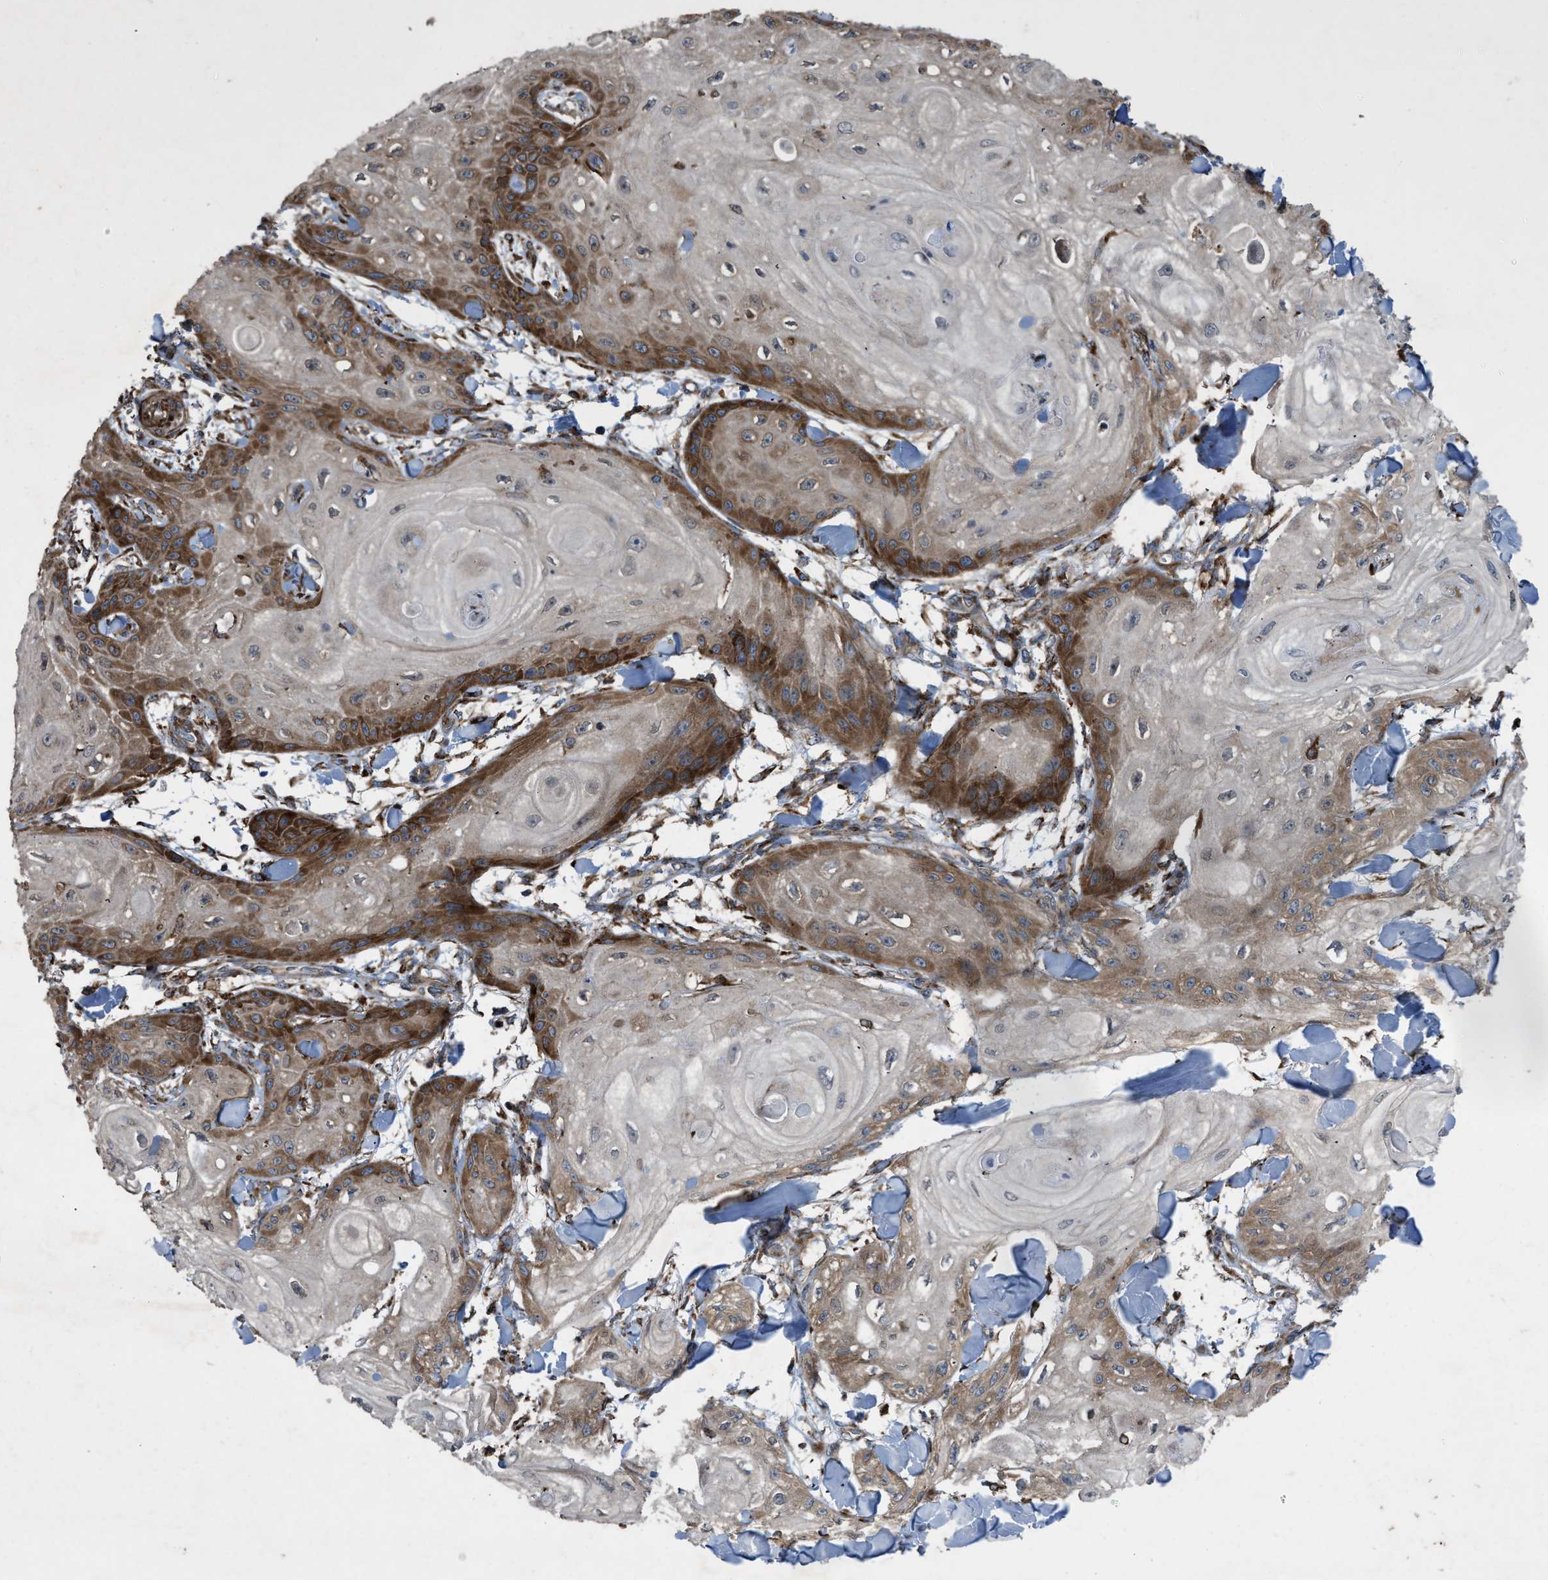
{"staining": {"intensity": "moderate", "quantity": ">75%", "location": "cytoplasmic/membranous"}, "tissue": "skin cancer", "cell_type": "Tumor cells", "image_type": "cancer", "snomed": [{"axis": "morphology", "description": "Squamous cell carcinoma, NOS"}, {"axis": "topography", "description": "Skin"}], "caption": "Skin squamous cell carcinoma was stained to show a protein in brown. There is medium levels of moderate cytoplasmic/membranous expression in approximately >75% of tumor cells.", "gene": "PER3", "patient": {"sex": "male", "age": 74}}